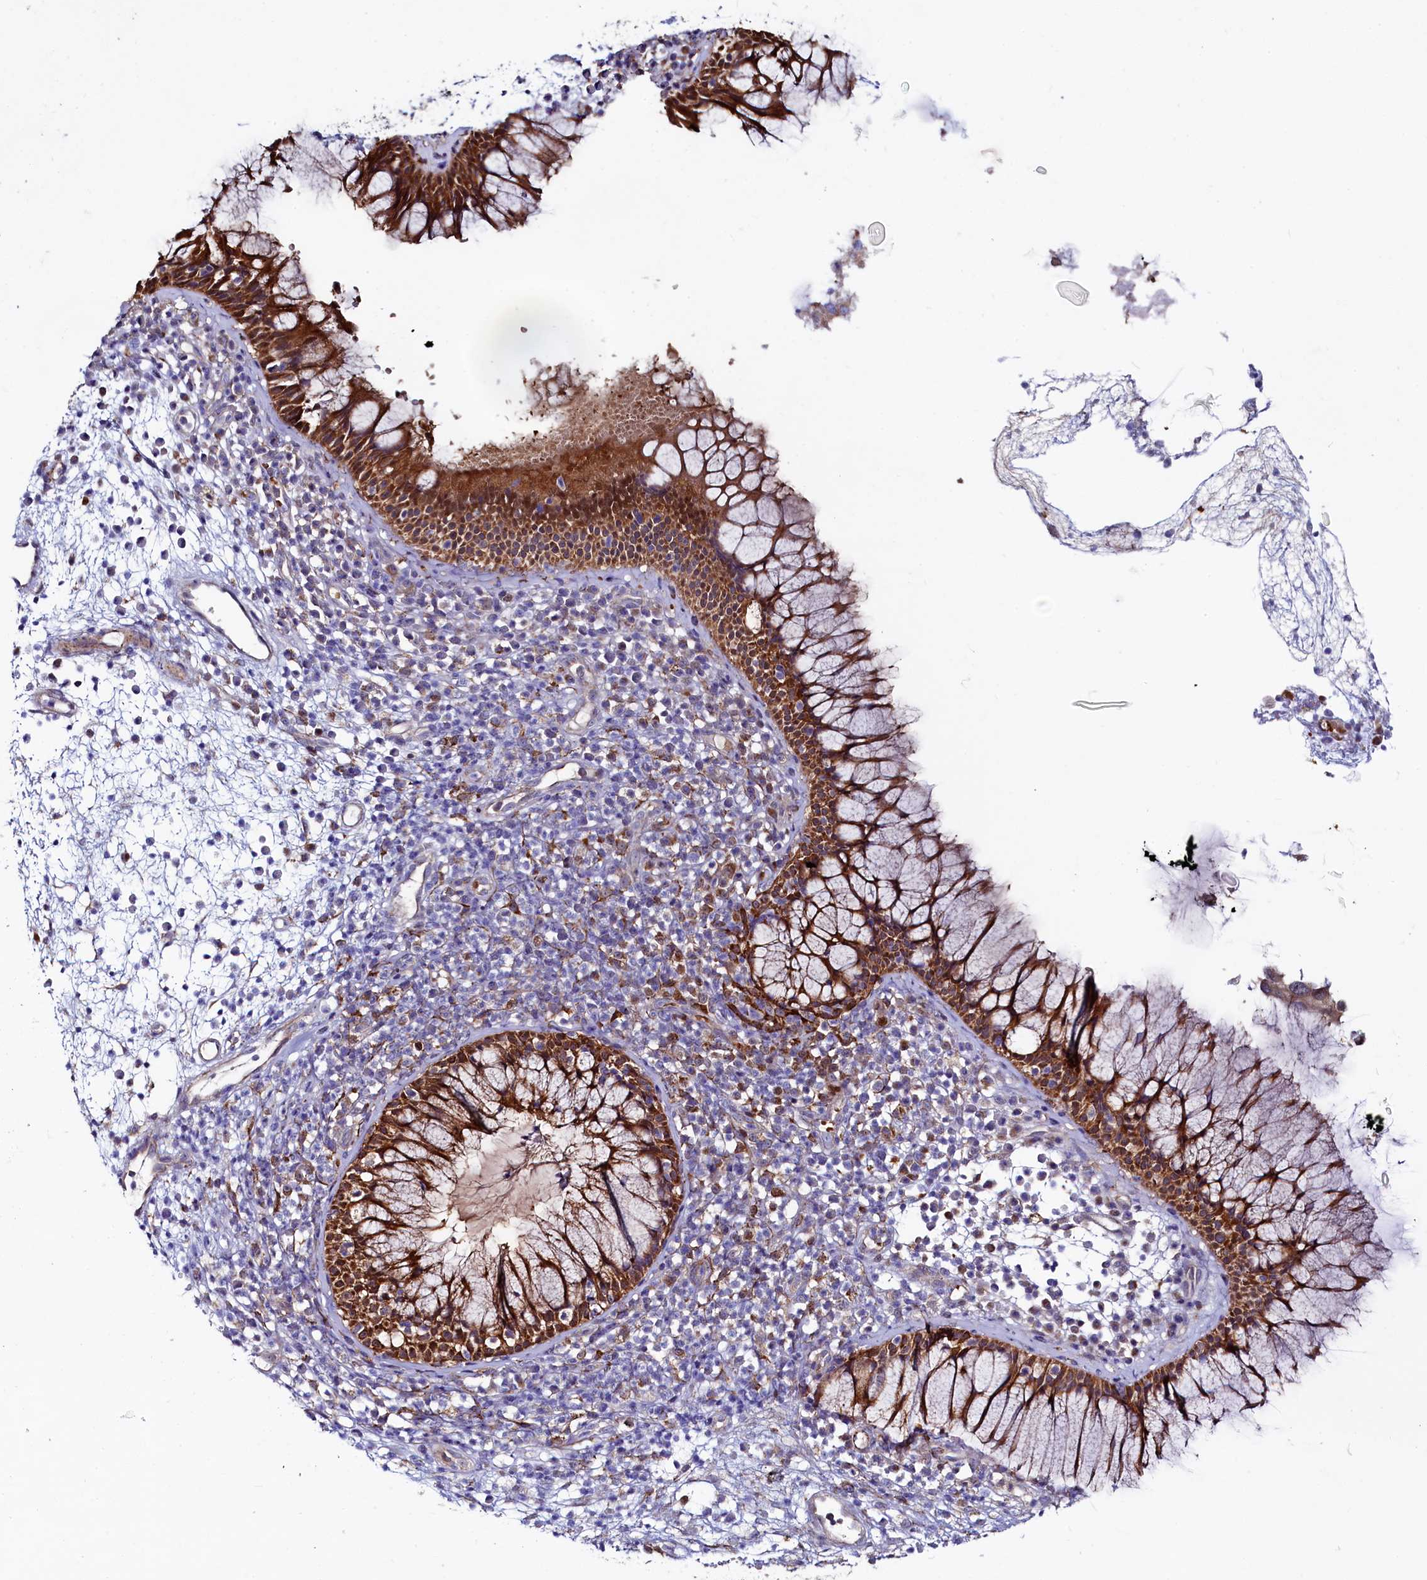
{"staining": {"intensity": "strong", "quantity": ">75%", "location": "cytoplasmic/membranous"}, "tissue": "nasopharynx", "cell_type": "Respiratory epithelial cells", "image_type": "normal", "snomed": [{"axis": "morphology", "description": "Normal tissue, NOS"}, {"axis": "morphology", "description": "Inflammation, NOS"}, {"axis": "topography", "description": "Nasopharynx"}], "caption": "Nasopharynx stained with DAB immunohistochemistry (IHC) demonstrates high levels of strong cytoplasmic/membranous expression in about >75% of respiratory epithelial cells.", "gene": "ASTE1", "patient": {"sex": "male", "age": 70}}